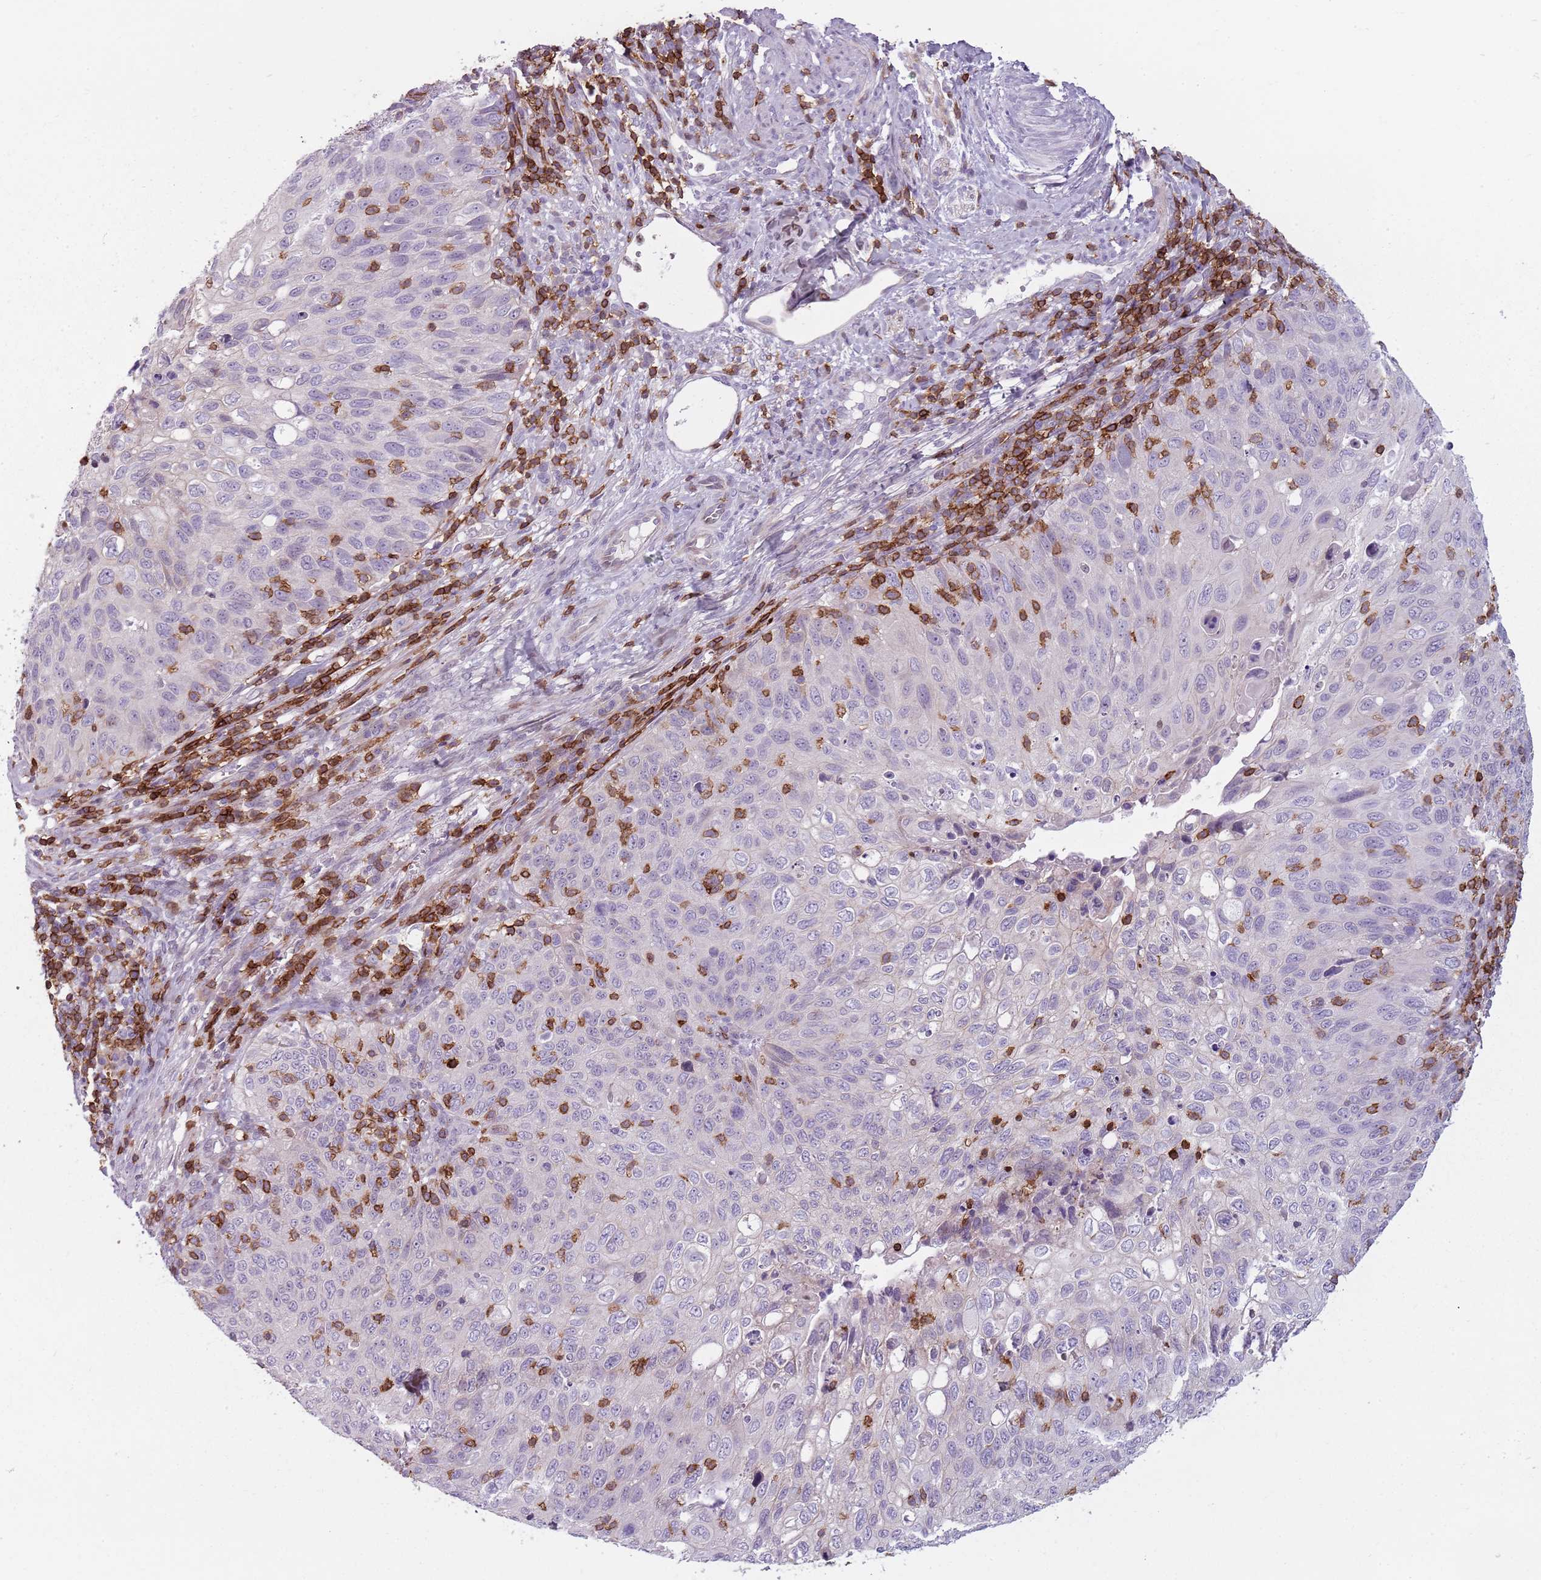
{"staining": {"intensity": "negative", "quantity": "none", "location": "none"}, "tissue": "cervical cancer", "cell_type": "Tumor cells", "image_type": "cancer", "snomed": [{"axis": "morphology", "description": "Squamous cell carcinoma, NOS"}, {"axis": "topography", "description": "Cervix"}], "caption": "Tumor cells are negative for brown protein staining in cervical squamous cell carcinoma.", "gene": "ZNF583", "patient": {"sex": "female", "age": 70}}